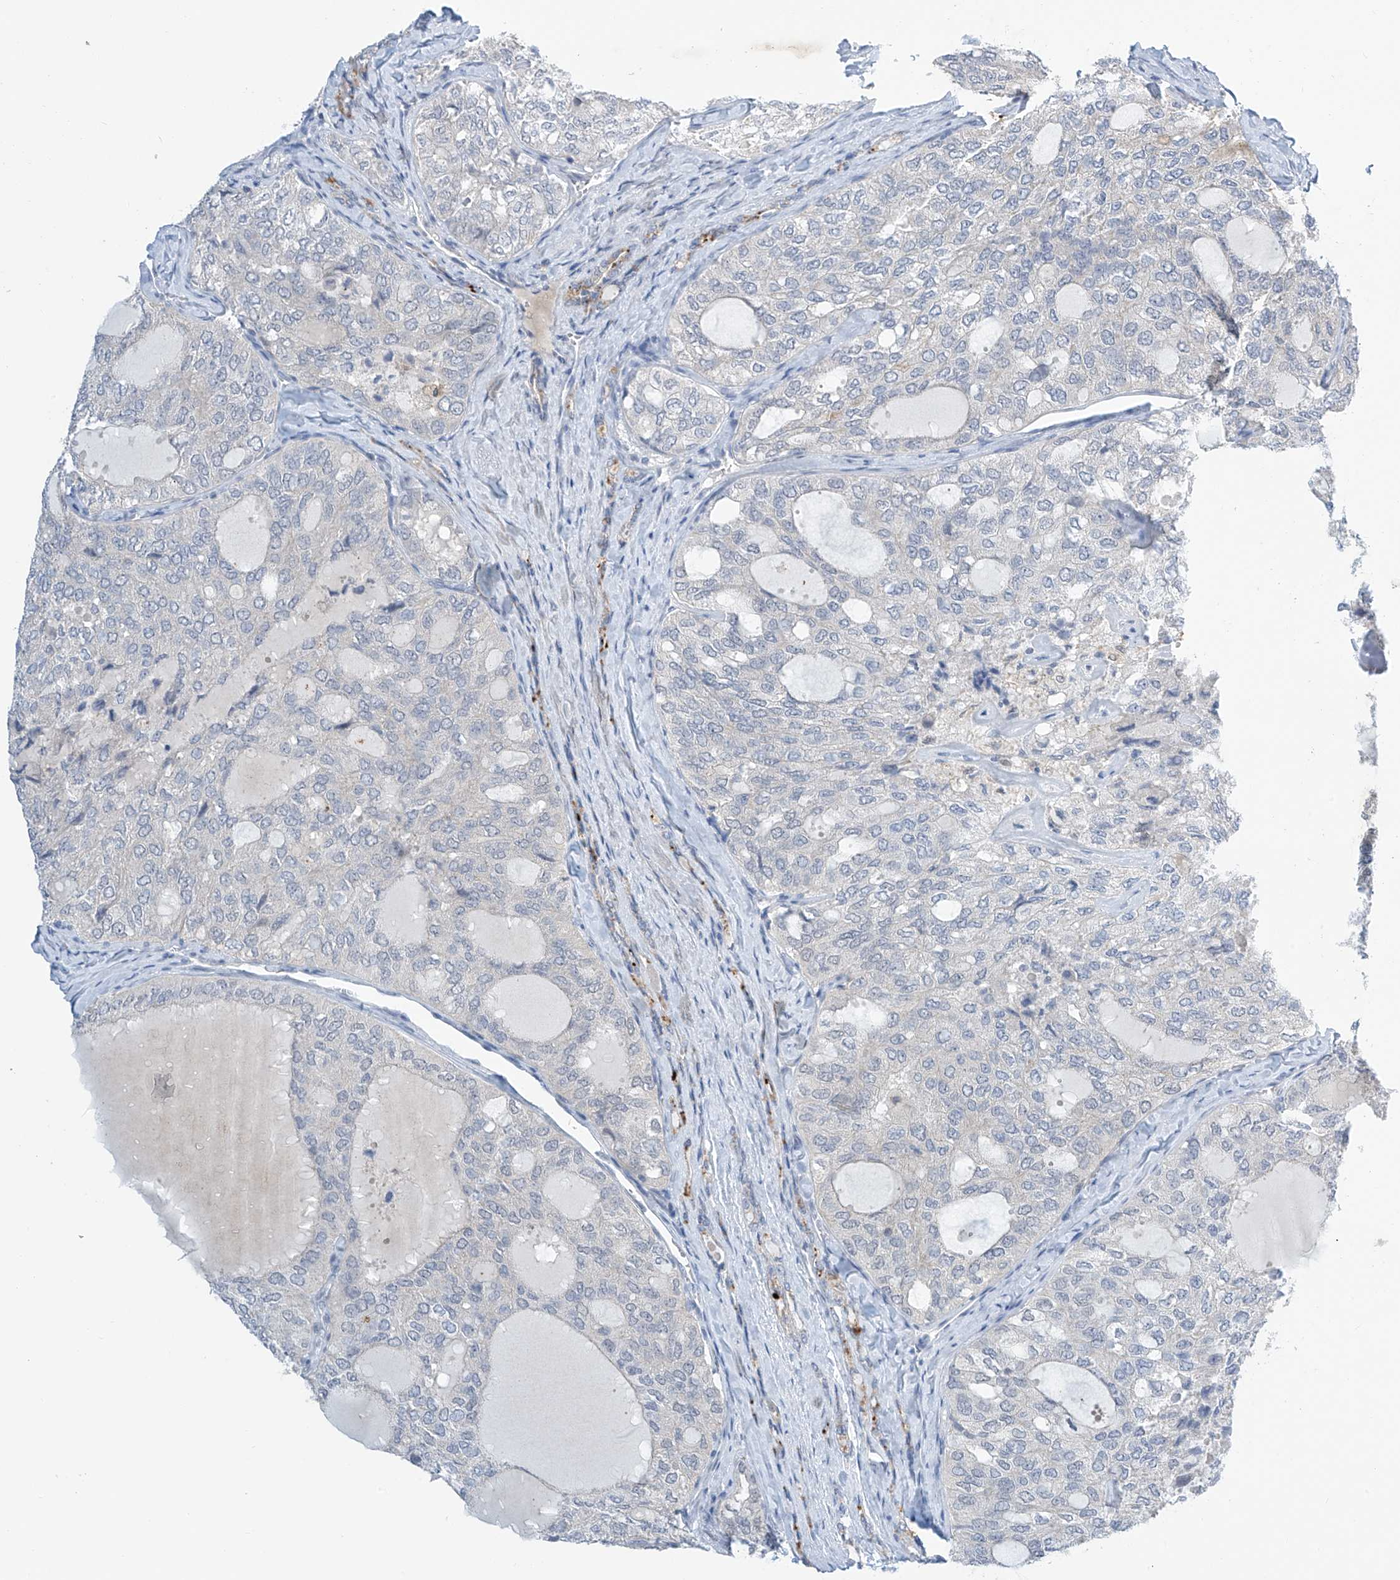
{"staining": {"intensity": "negative", "quantity": "none", "location": "none"}, "tissue": "thyroid cancer", "cell_type": "Tumor cells", "image_type": "cancer", "snomed": [{"axis": "morphology", "description": "Follicular adenoma carcinoma, NOS"}, {"axis": "topography", "description": "Thyroid gland"}], "caption": "Photomicrograph shows no protein expression in tumor cells of thyroid follicular adenoma carcinoma tissue. The staining is performed using DAB brown chromogen with nuclei counter-stained in using hematoxylin.", "gene": "APLF", "patient": {"sex": "male", "age": 75}}